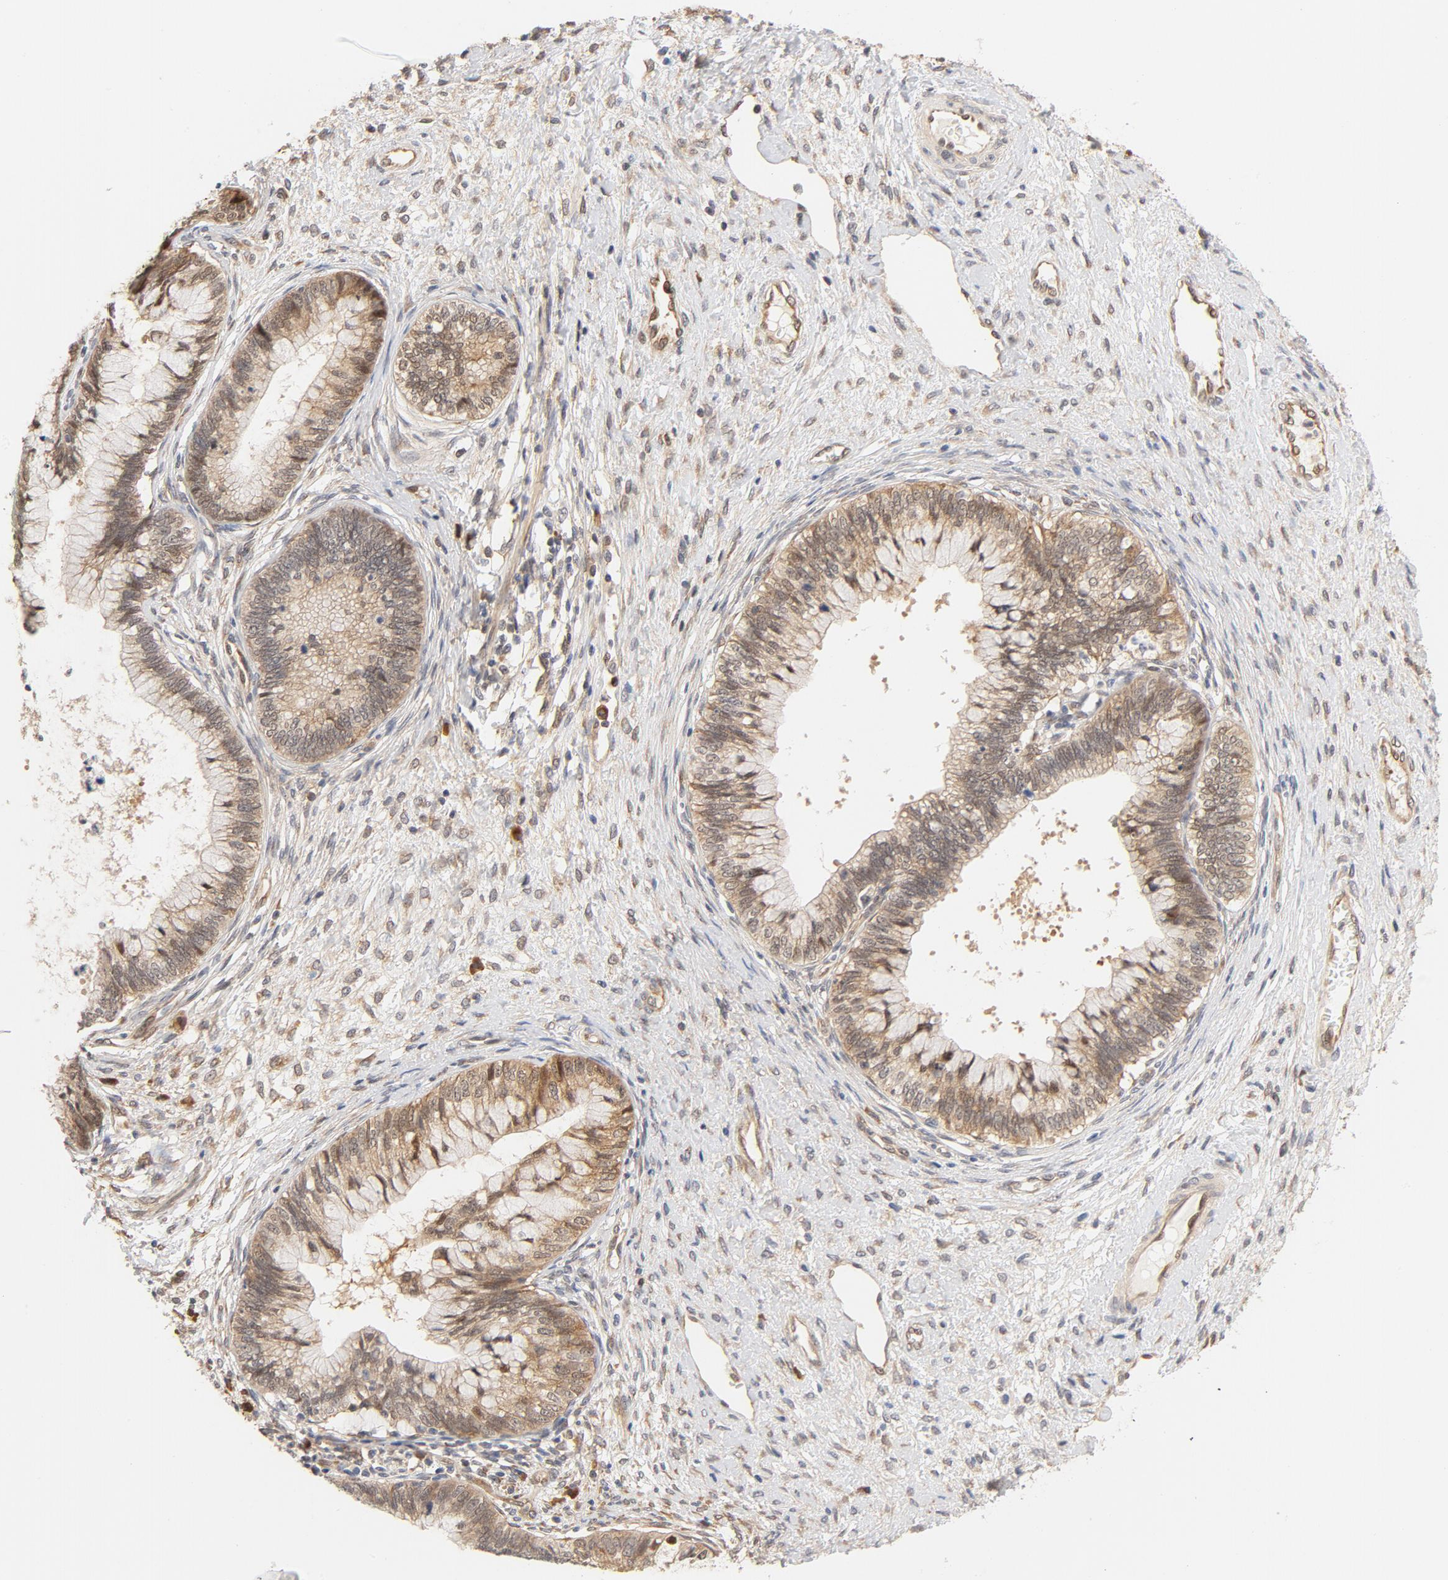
{"staining": {"intensity": "moderate", "quantity": ">75%", "location": "cytoplasmic/membranous"}, "tissue": "cervical cancer", "cell_type": "Tumor cells", "image_type": "cancer", "snomed": [{"axis": "morphology", "description": "Adenocarcinoma, NOS"}, {"axis": "topography", "description": "Cervix"}], "caption": "Immunohistochemistry of cervical adenocarcinoma reveals medium levels of moderate cytoplasmic/membranous expression in about >75% of tumor cells.", "gene": "EIF4E", "patient": {"sex": "female", "age": 44}}